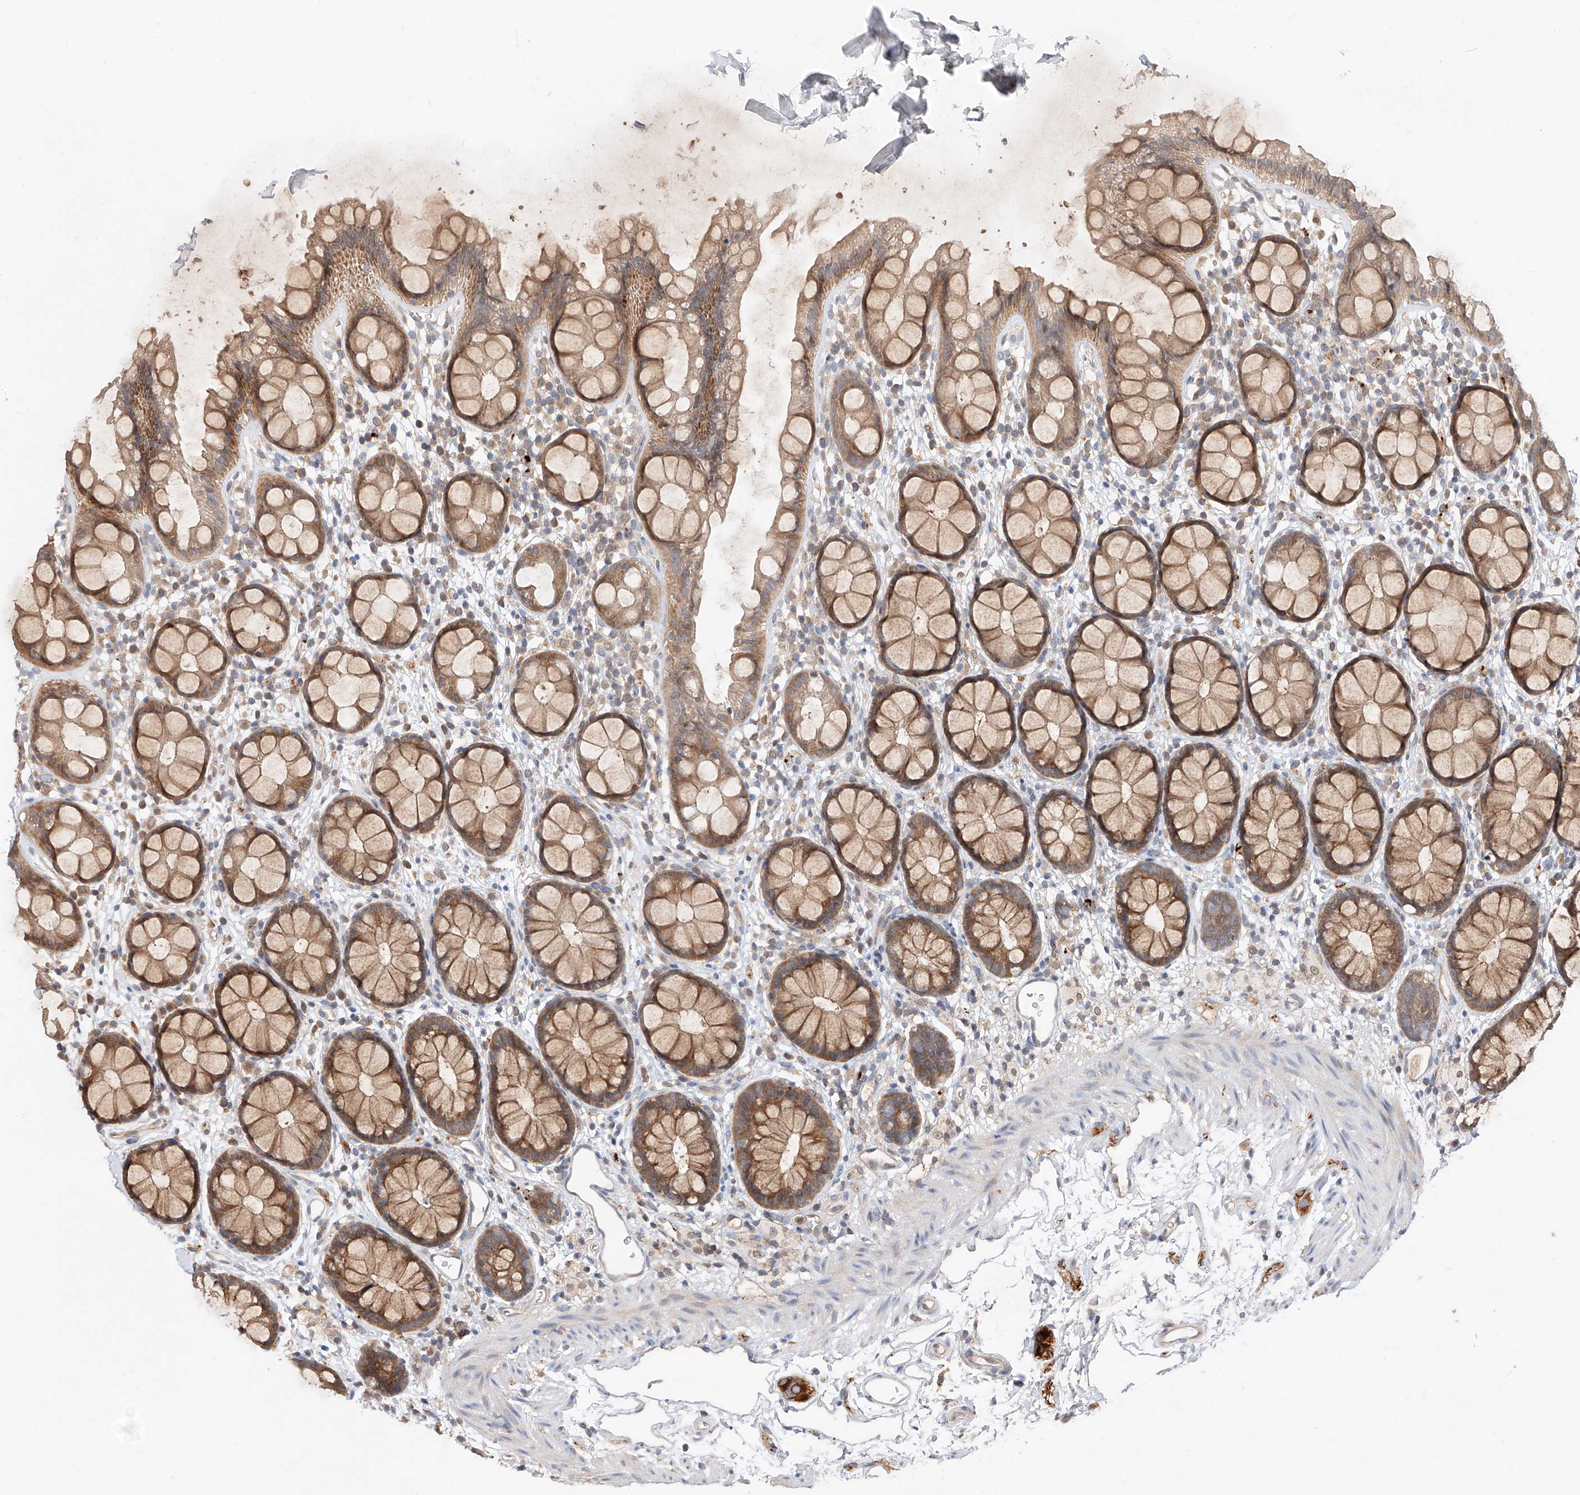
{"staining": {"intensity": "moderate", "quantity": ">75%", "location": "cytoplasmic/membranous"}, "tissue": "rectum", "cell_type": "Glandular cells", "image_type": "normal", "snomed": [{"axis": "morphology", "description": "Normal tissue, NOS"}, {"axis": "topography", "description": "Rectum"}], "caption": "Immunohistochemistry photomicrograph of normal rectum stained for a protein (brown), which demonstrates medium levels of moderate cytoplasmic/membranous positivity in approximately >75% of glandular cells.", "gene": "DIRAS3", "patient": {"sex": "female", "age": 65}}